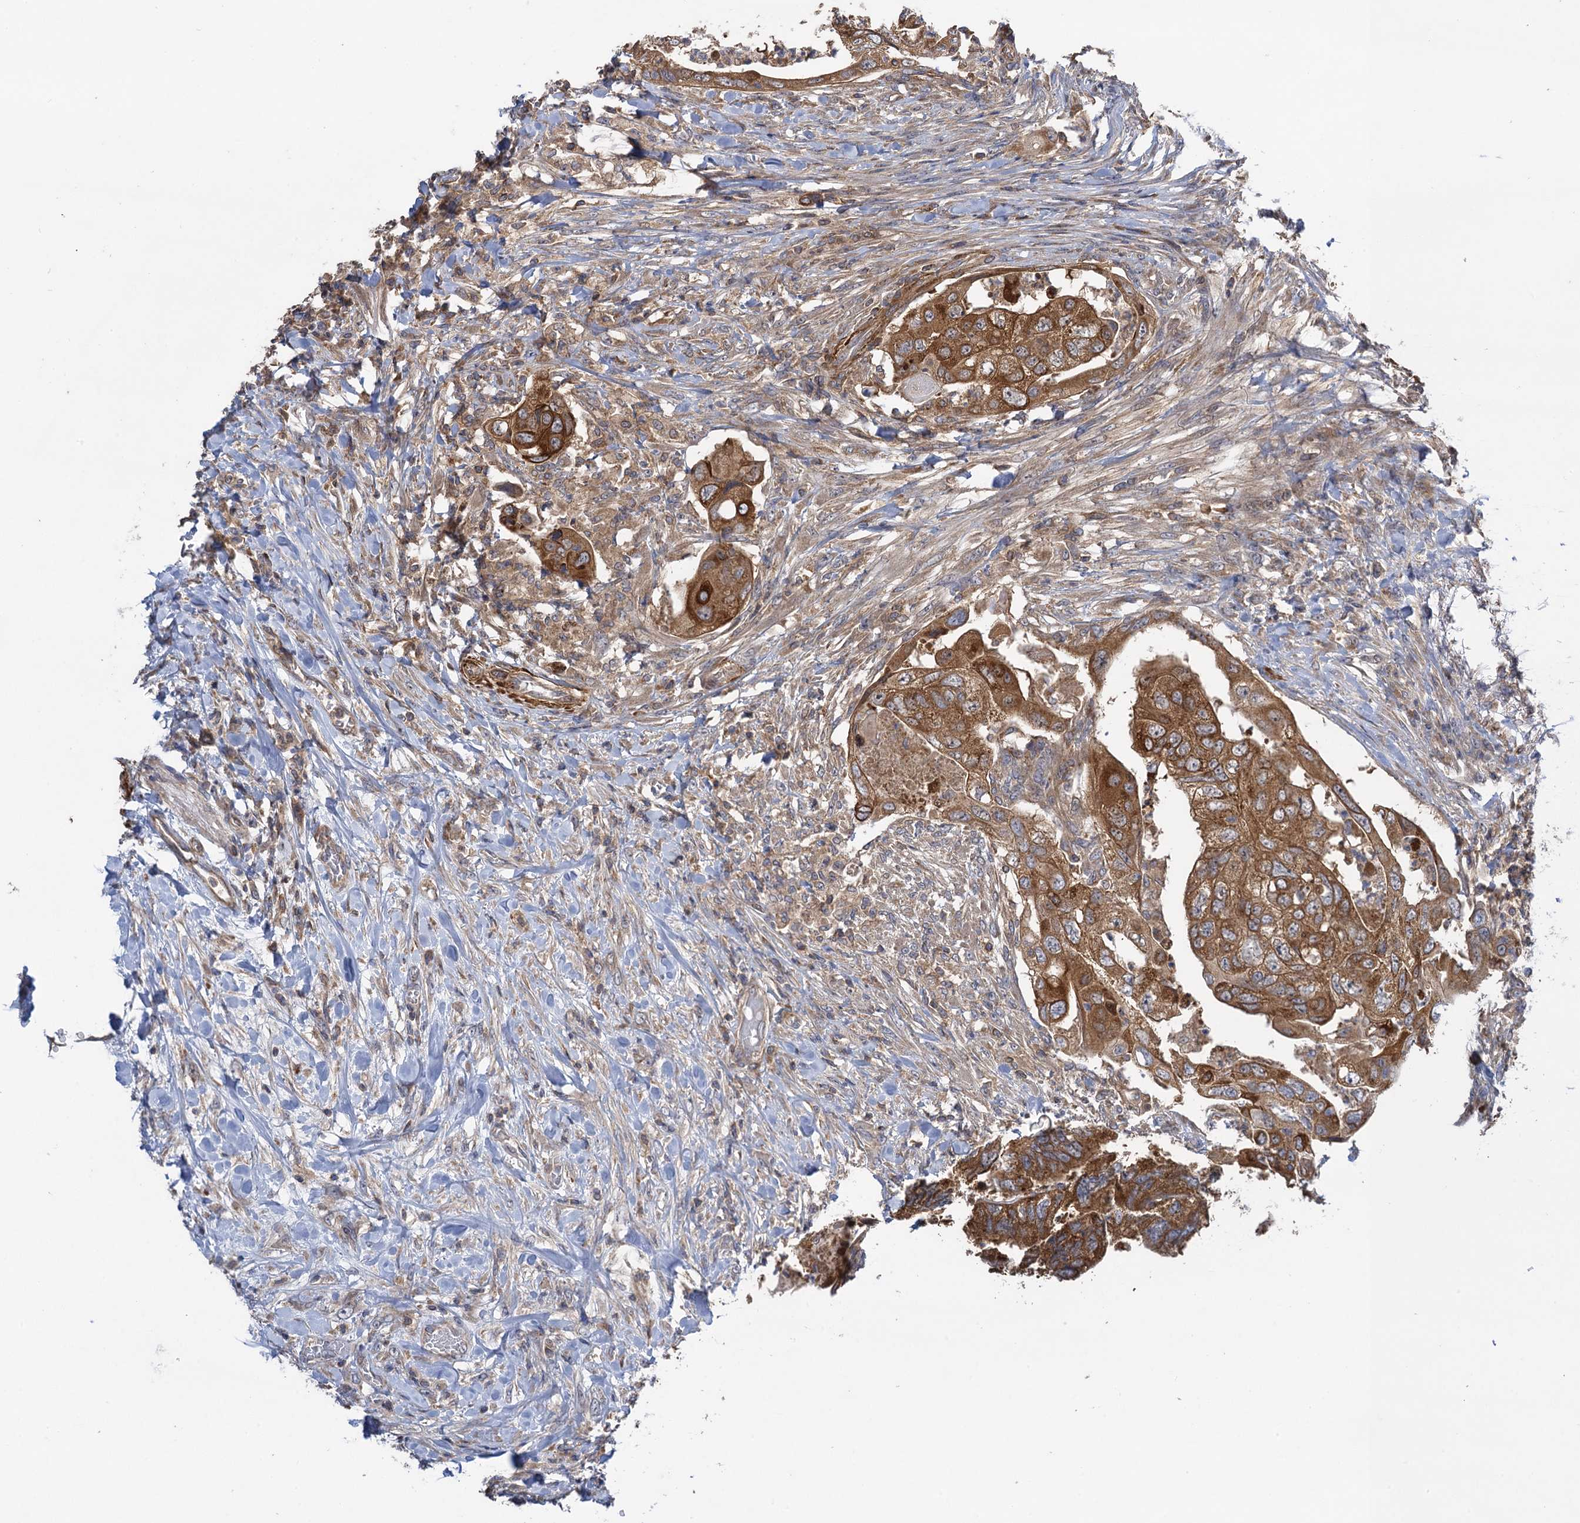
{"staining": {"intensity": "moderate", "quantity": ">75%", "location": "cytoplasmic/membranous"}, "tissue": "colorectal cancer", "cell_type": "Tumor cells", "image_type": "cancer", "snomed": [{"axis": "morphology", "description": "Adenocarcinoma, NOS"}, {"axis": "topography", "description": "Rectum"}], "caption": "Colorectal adenocarcinoma tissue exhibits moderate cytoplasmic/membranous positivity in about >75% of tumor cells, visualized by immunohistochemistry.", "gene": "WDR88", "patient": {"sex": "male", "age": 63}}